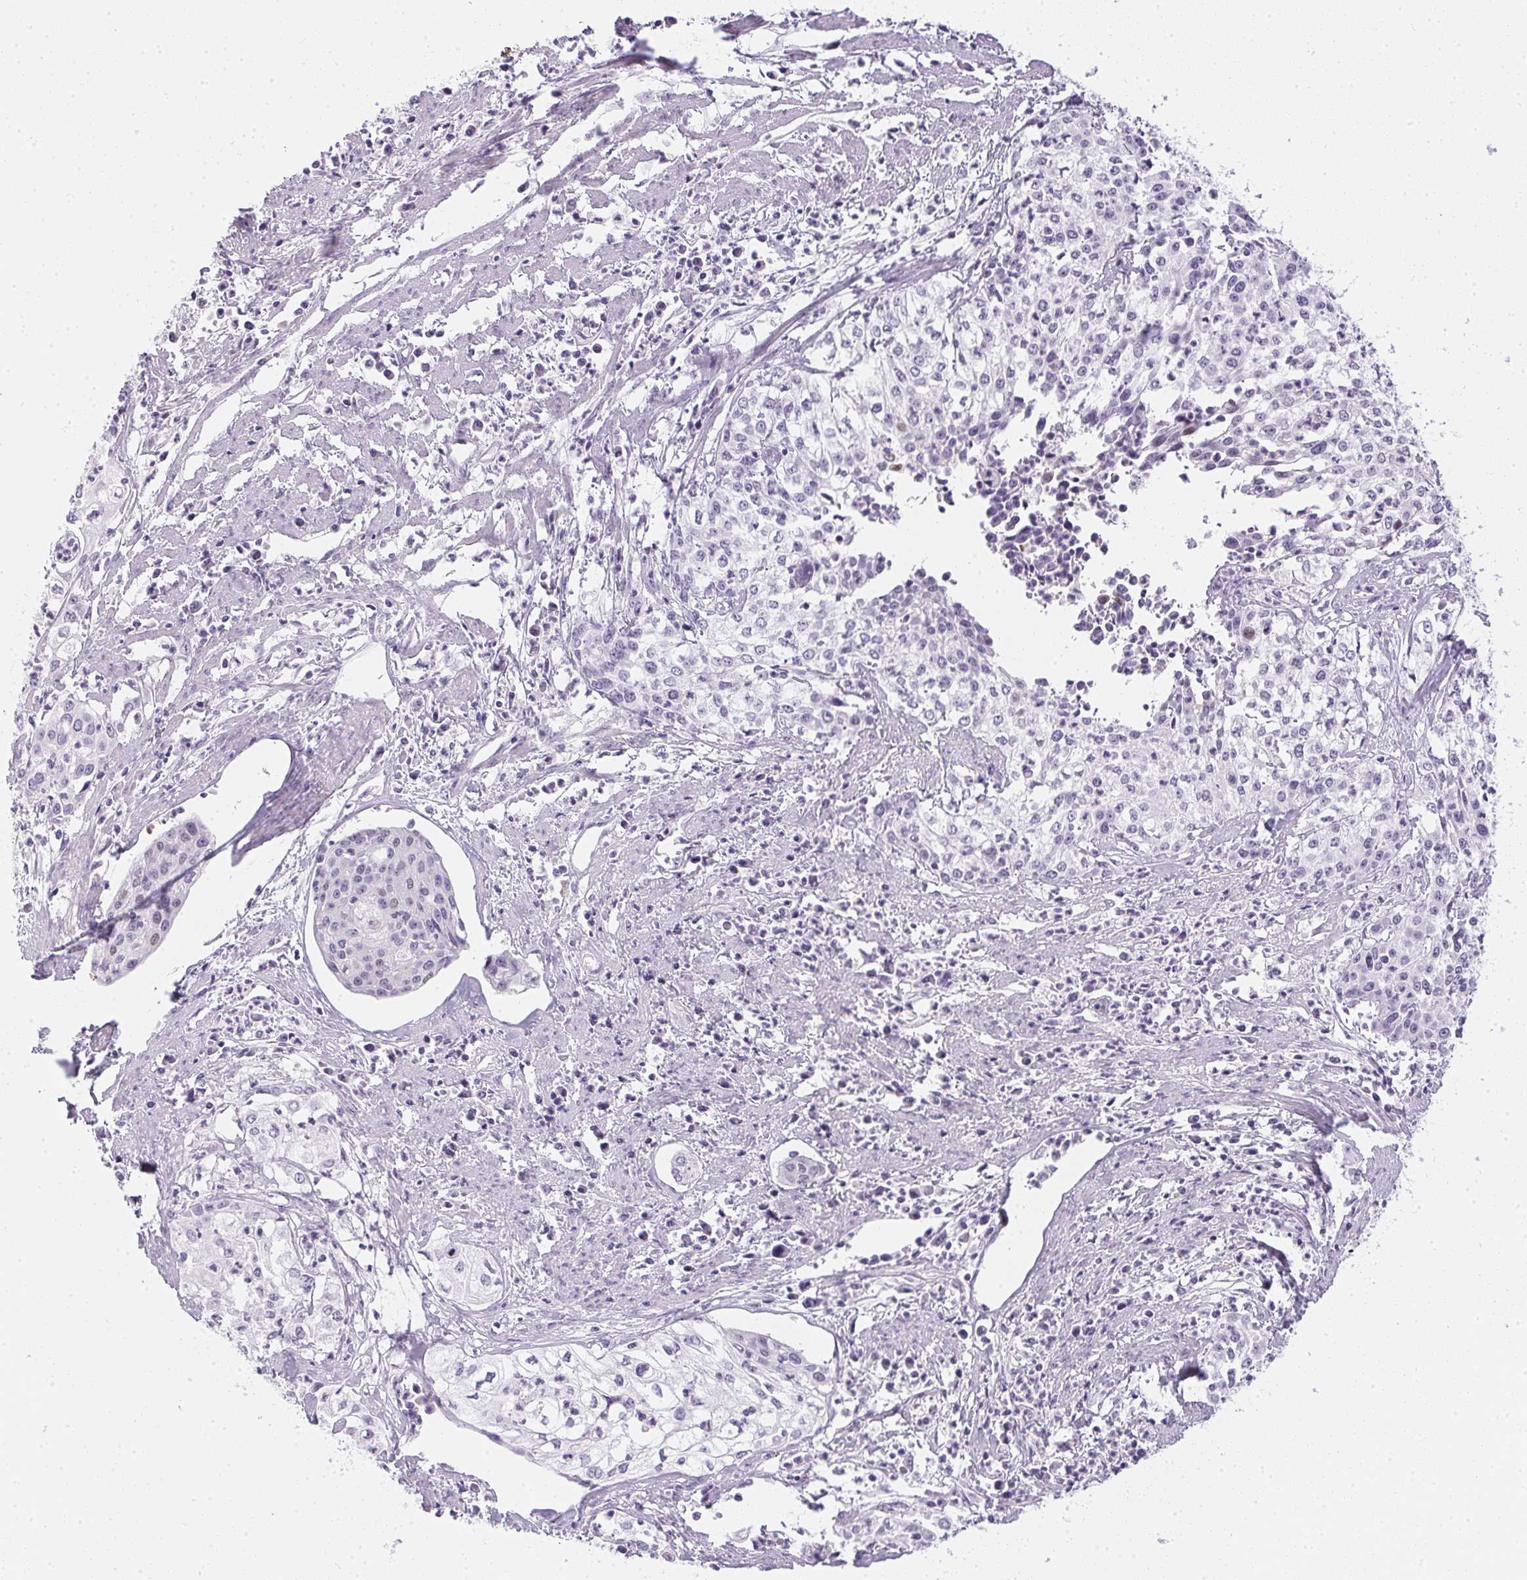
{"staining": {"intensity": "weak", "quantity": "<25%", "location": "nuclear"}, "tissue": "cervical cancer", "cell_type": "Tumor cells", "image_type": "cancer", "snomed": [{"axis": "morphology", "description": "Squamous cell carcinoma, NOS"}, {"axis": "topography", "description": "Cervix"}], "caption": "Tumor cells show no significant protein expression in cervical squamous cell carcinoma. Nuclei are stained in blue.", "gene": "PPY", "patient": {"sex": "female", "age": 39}}